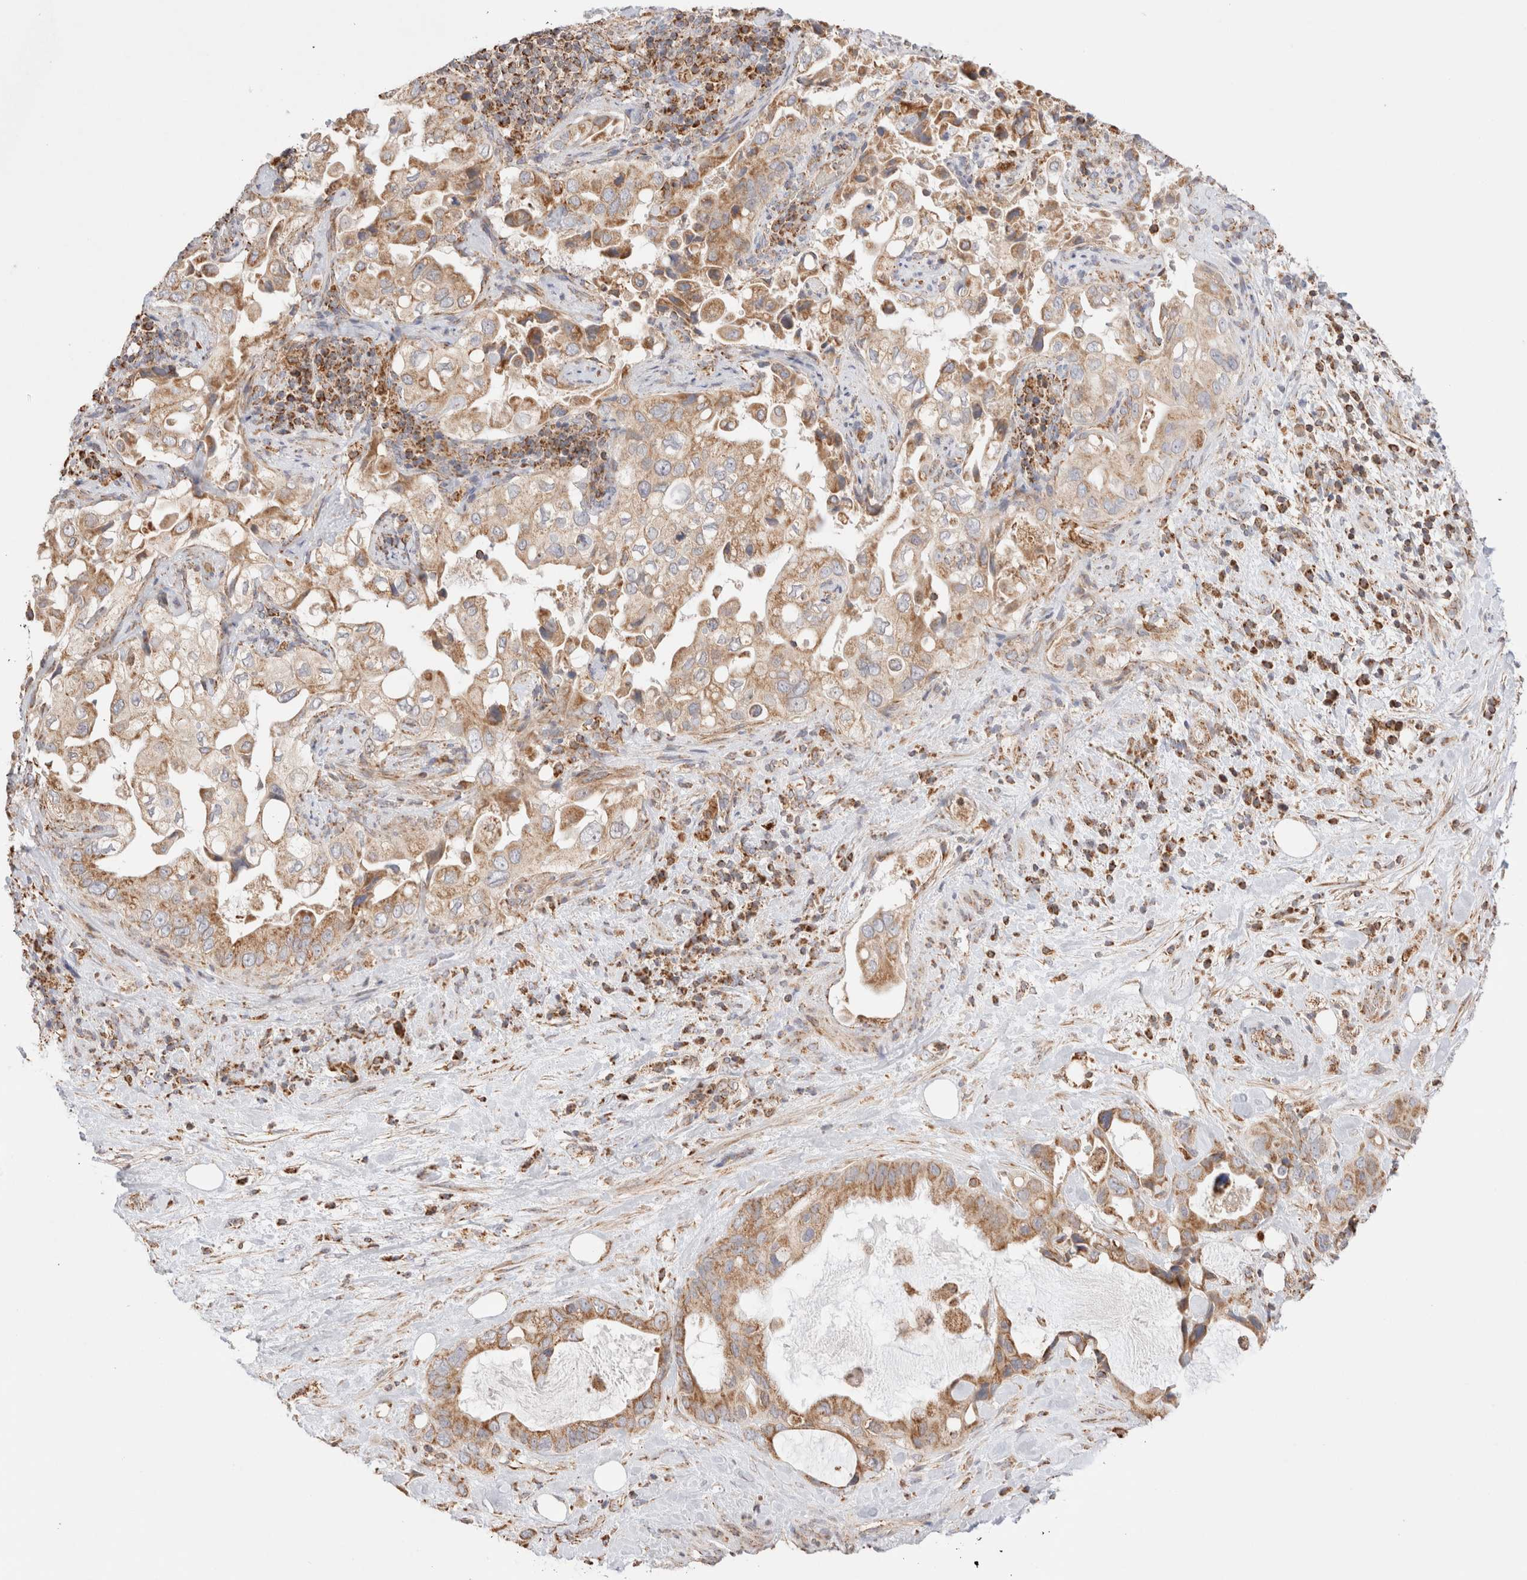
{"staining": {"intensity": "moderate", "quantity": ">75%", "location": "cytoplasmic/membranous"}, "tissue": "pancreatic cancer", "cell_type": "Tumor cells", "image_type": "cancer", "snomed": [{"axis": "morphology", "description": "Inflammation, NOS"}, {"axis": "morphology", "description": "Adenocarcinoma, NOS"}, {"axis": "topography", "description": "Pancreas"}], "caption": "A histopathology image of human pancreatic adenocarcinoma stained for a protein demonstrates moderate cytoplasmic/membranous brown staining in tumor cells. Nuclei are stained in blue.", "gene": "TMPPE", "patient": {"sex": "female", "age": 56}}